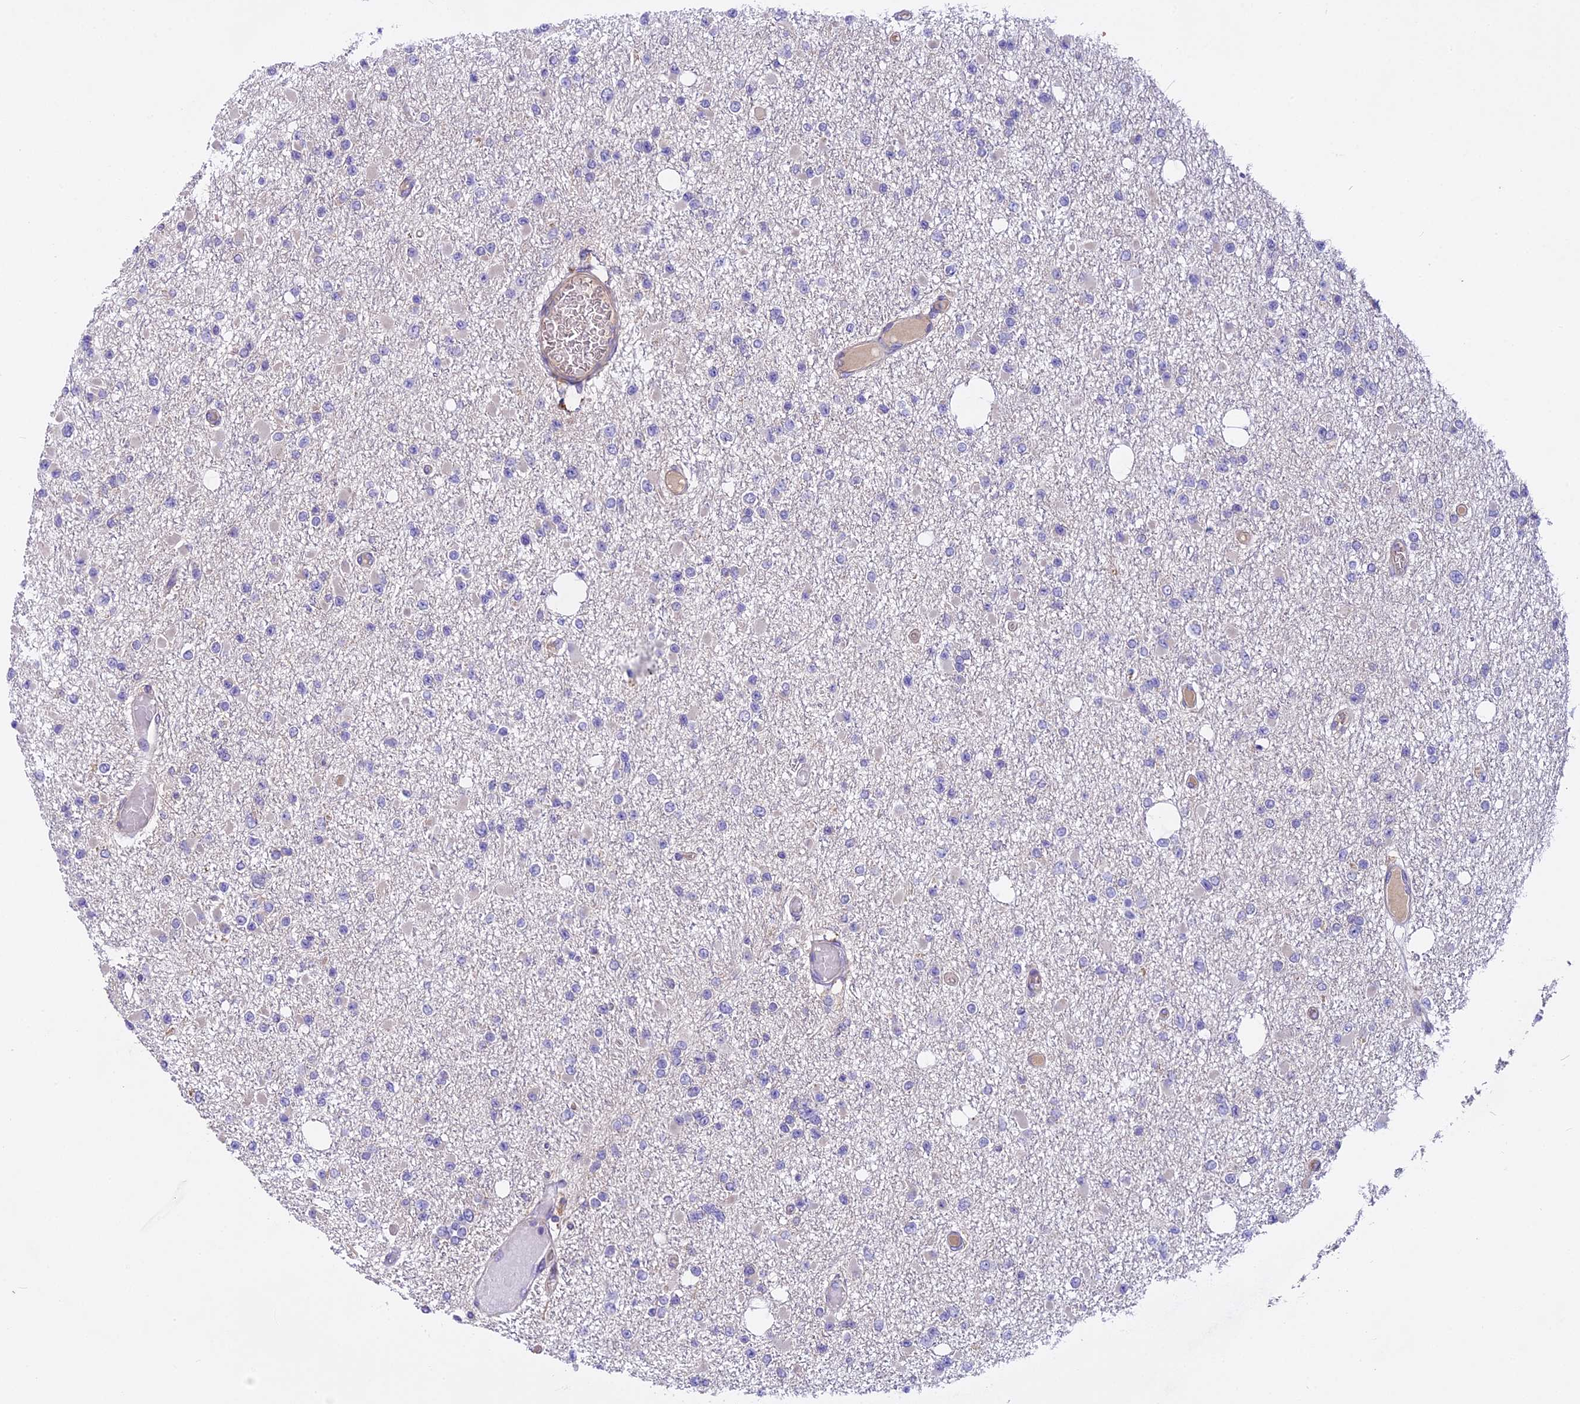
{"staining": {"intensity": "negative", "quantity": "none", "location": "none"}, "tissue": "glioma", "cell_type": "Tumor cells", "image_type": "cancer", "snomed": [{"axis": "morphology", "description": "Glioma, malignant, Low grade"}, {"axis": "topography", "description": "Brain"}], "caption": "Immunohistochemistry image of human glioma stained for a protein (brown), which shows no staining in tumor cells. (Stains: DAB immunohistochemistry (IHC) with hematoxylin counter stain, Microscopy: brightfield microscopy at high magnification).", "gene": "FAM98C", "patient": {"sex": "female", "age": 22}}